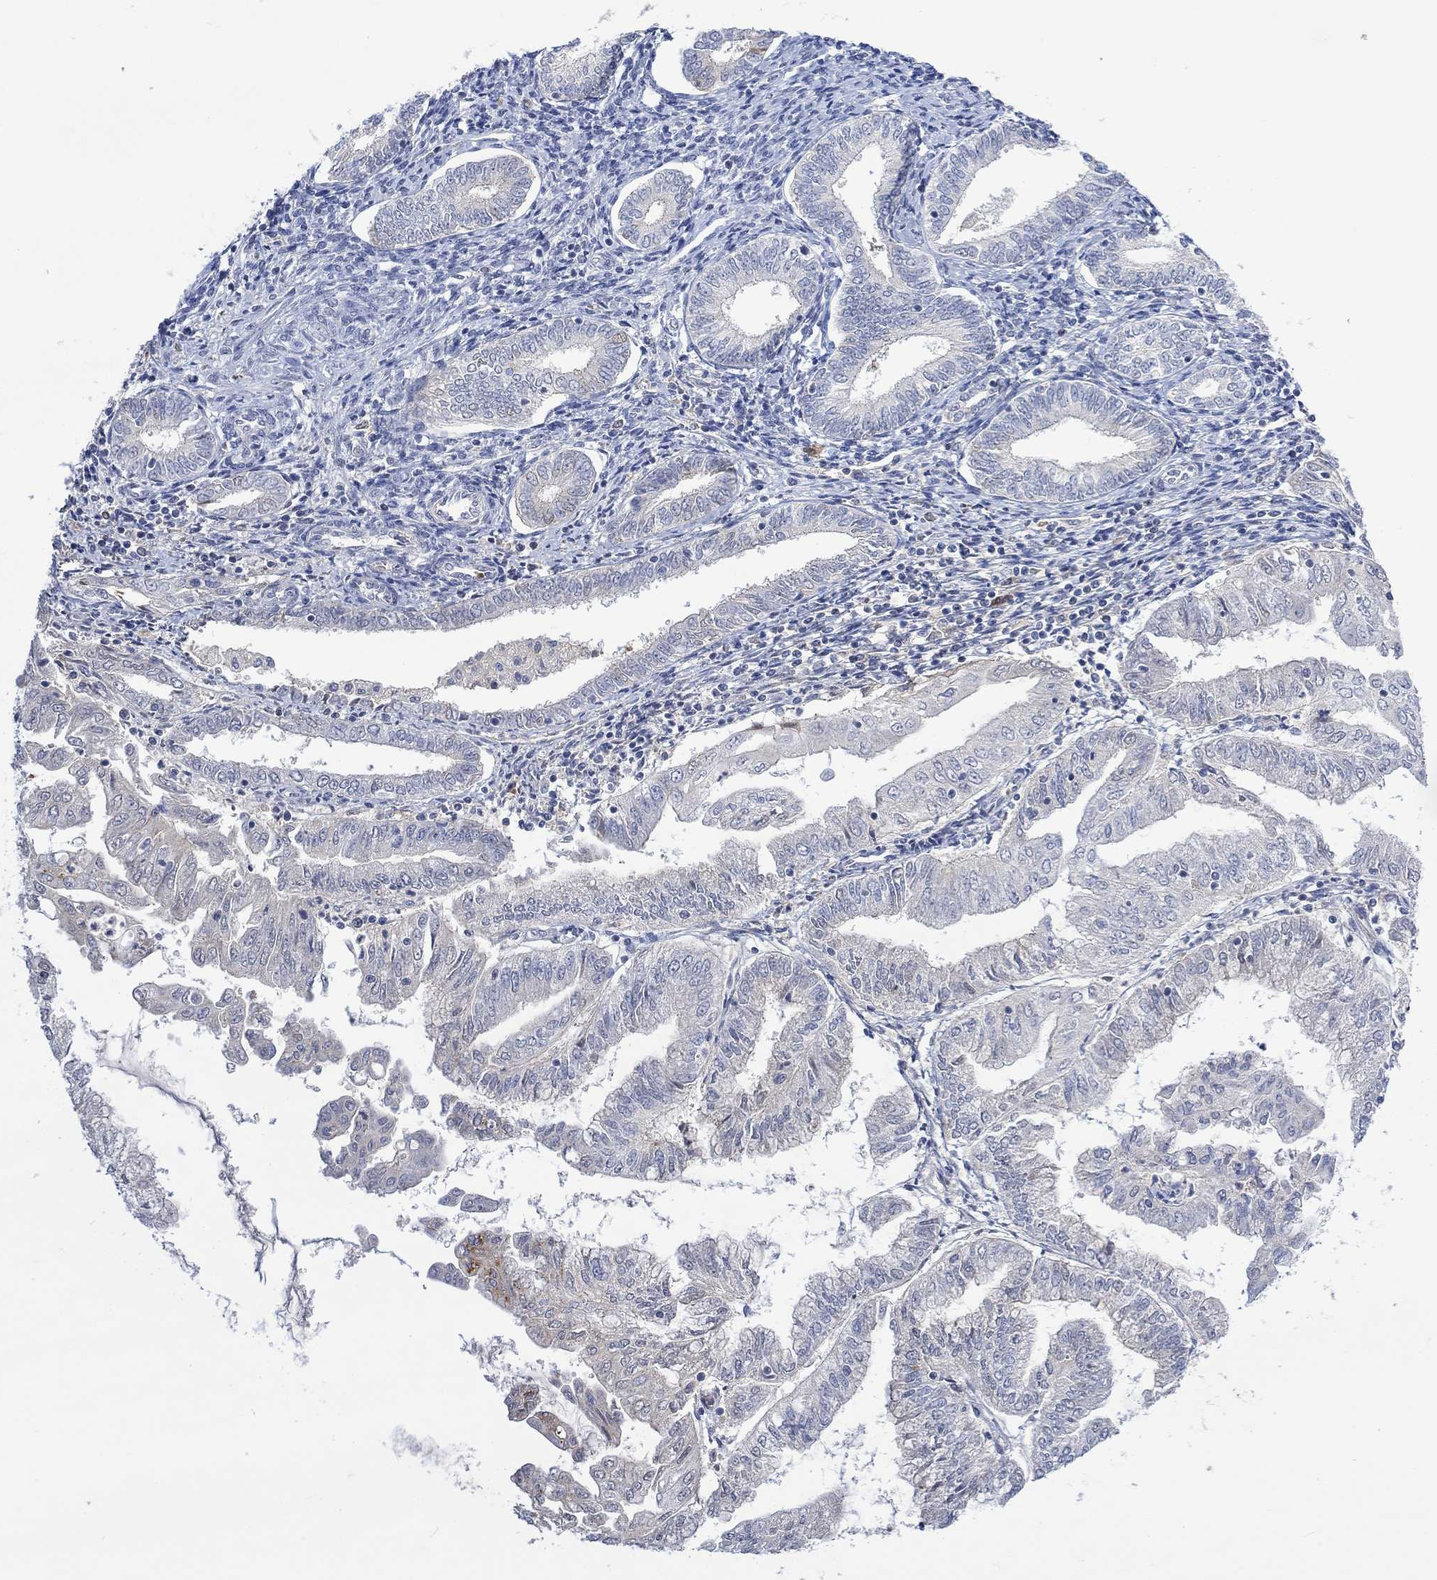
{"staining": {"intensity": "negative", "quantity": "none", "location": "none"}, "tissue": "endometrial cancer", "cell_type": "Tumor cells", "image_type": "cancer", "snomed": [{"axis": "morphology", "description": "Adenocarcinoma, NOS"}, {"axis": "topography", "description": "Endometrium"}], "caption": "Tumor cells are negative for protein expression in human endometrial adenocarcinoma. The staining was performed using DAB (3,3'-diaminobenzidine) to visualize the protein expression in brown, while the nuclei were stained in blue with hematoxylin (Magnification: 20x).", "gene": "MSTN", "patient": {"sex": "female", "age": 56}}